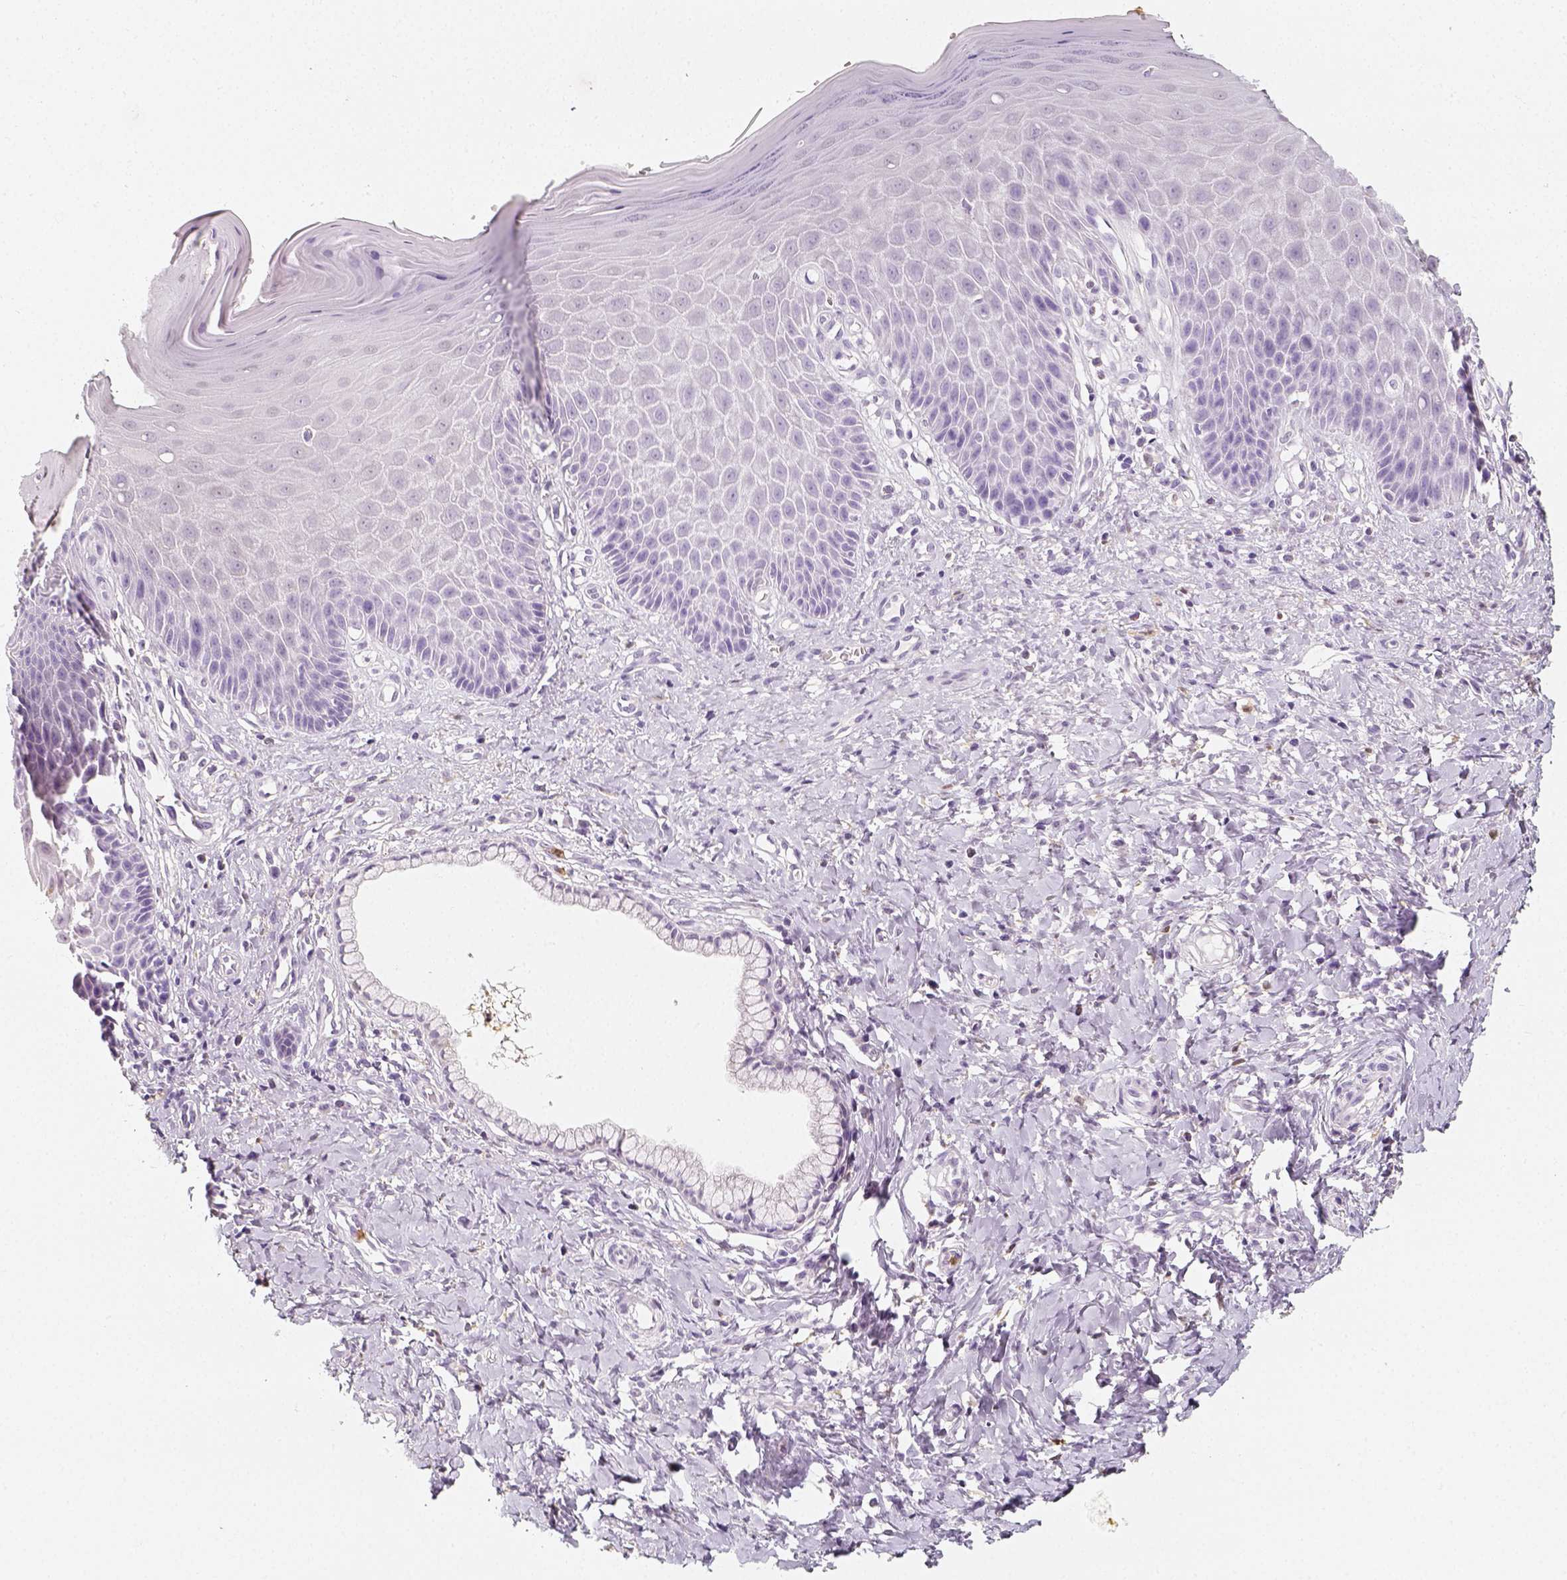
{"staining": {"intensity": "negative", "quantity": "none", "location": "none"}, "tissue": "vagina", "cell_type": "Squamous epithelial cells", "image_type": "normal", "snomed": [{"axis": "morphology", "description": "Normal tissue, NOS"}, {"axis": "topography", "description": "Vagina"}], "caption": "This micrograph is of benign vagina stained with IHC to label a protein in brown with the nuclei are counter-stained blue. There is no positivity in squamous epithelial cells.", "gene": "NECAB2", "patient": {"sex": "female", "age": 83}}